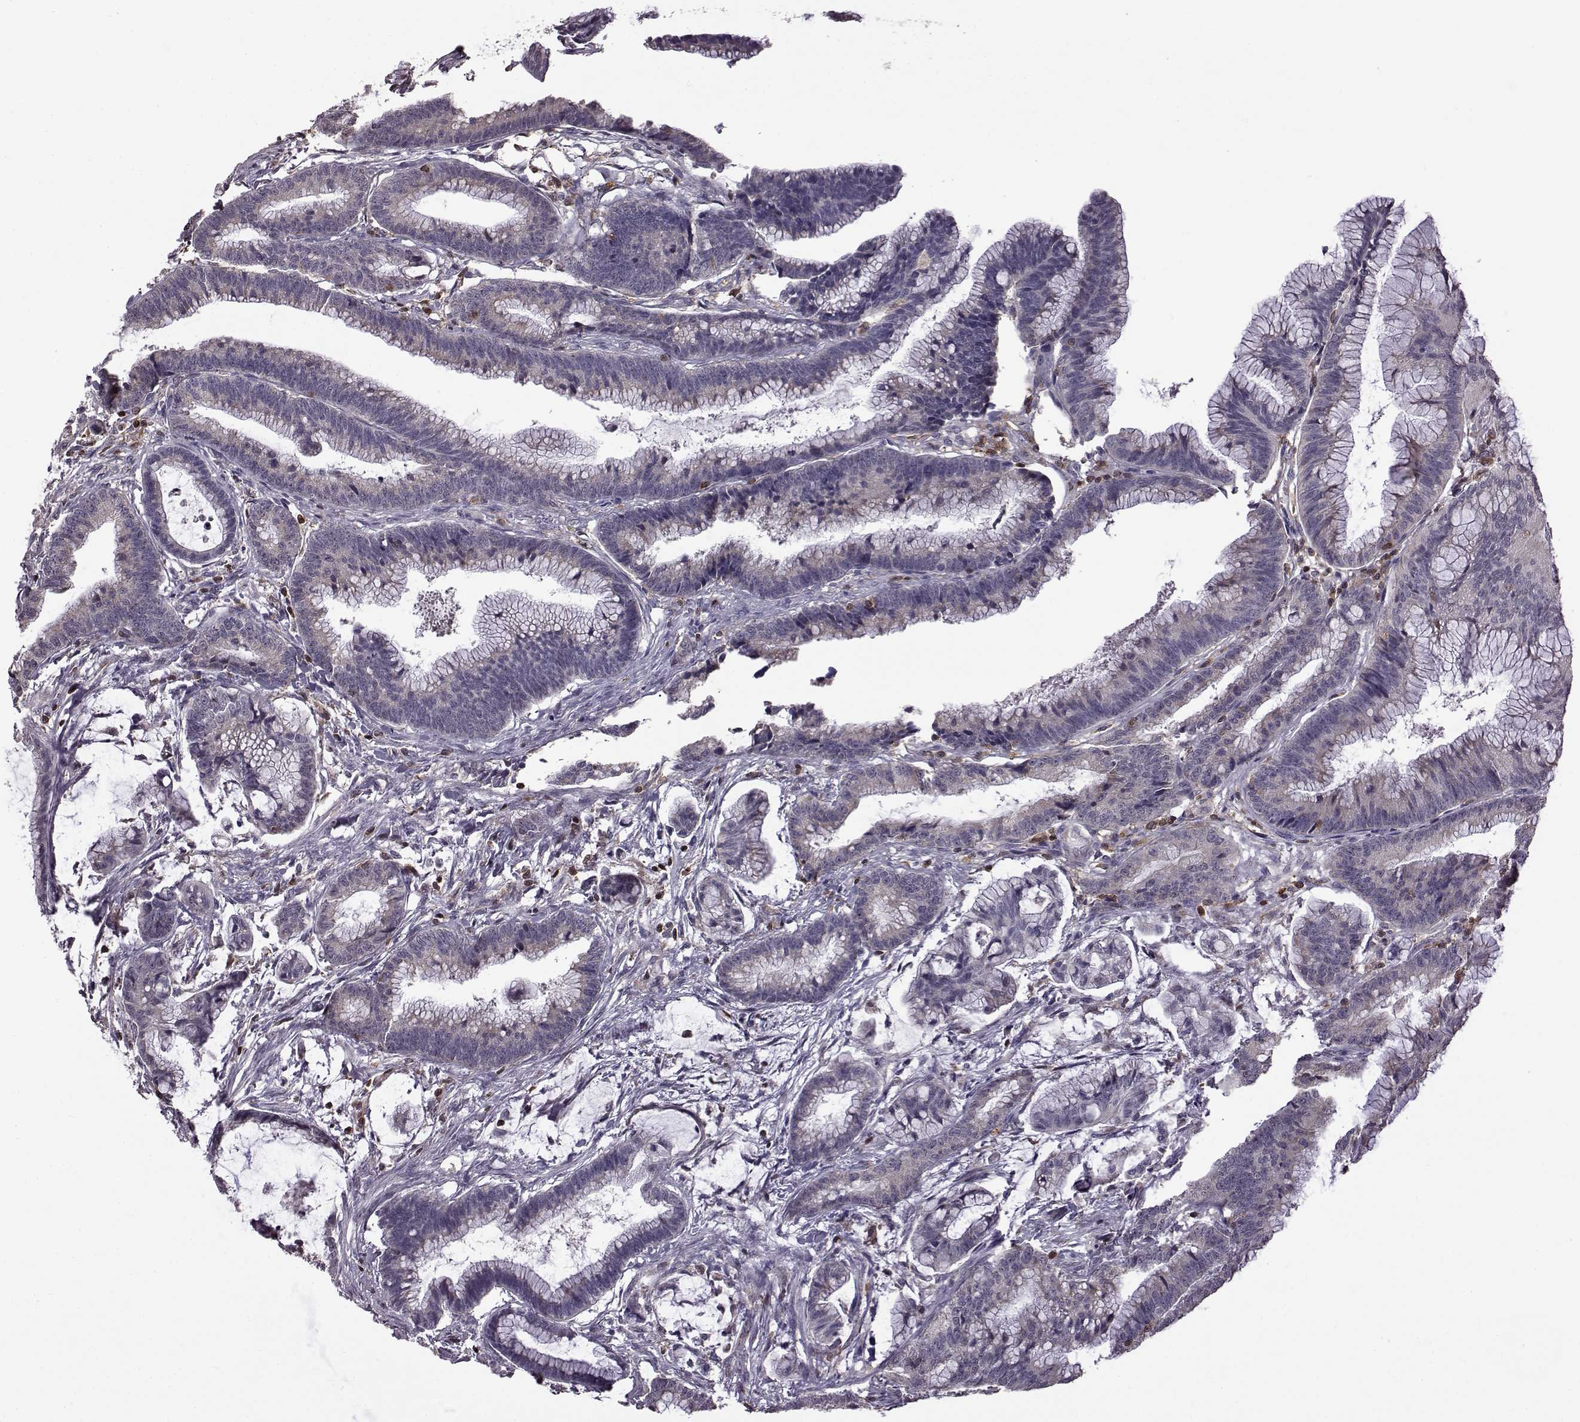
{"staining": {"intensity": "negative", "quantity": "none", "location": "none"}, "tissue": "colorectal cancer", "cell_type": "Tumor cells", "image_type": "cancer", "snomed": [{"axis": "morphology", "description": "Adenocarcinoma, NOS"}, {"axis": "topography", "description": "Colon"}], "caption": "Immunohistochemistry (IHC) of human adenocarcinoma (colorectal) exhibits no expression in tumor cells. (DAB (3,3'-diaminobenzidine) immunohistochemistry (IHC), high magnification).", "gene": "DOK2", "patient": {"sex": "female", "age": 78}}